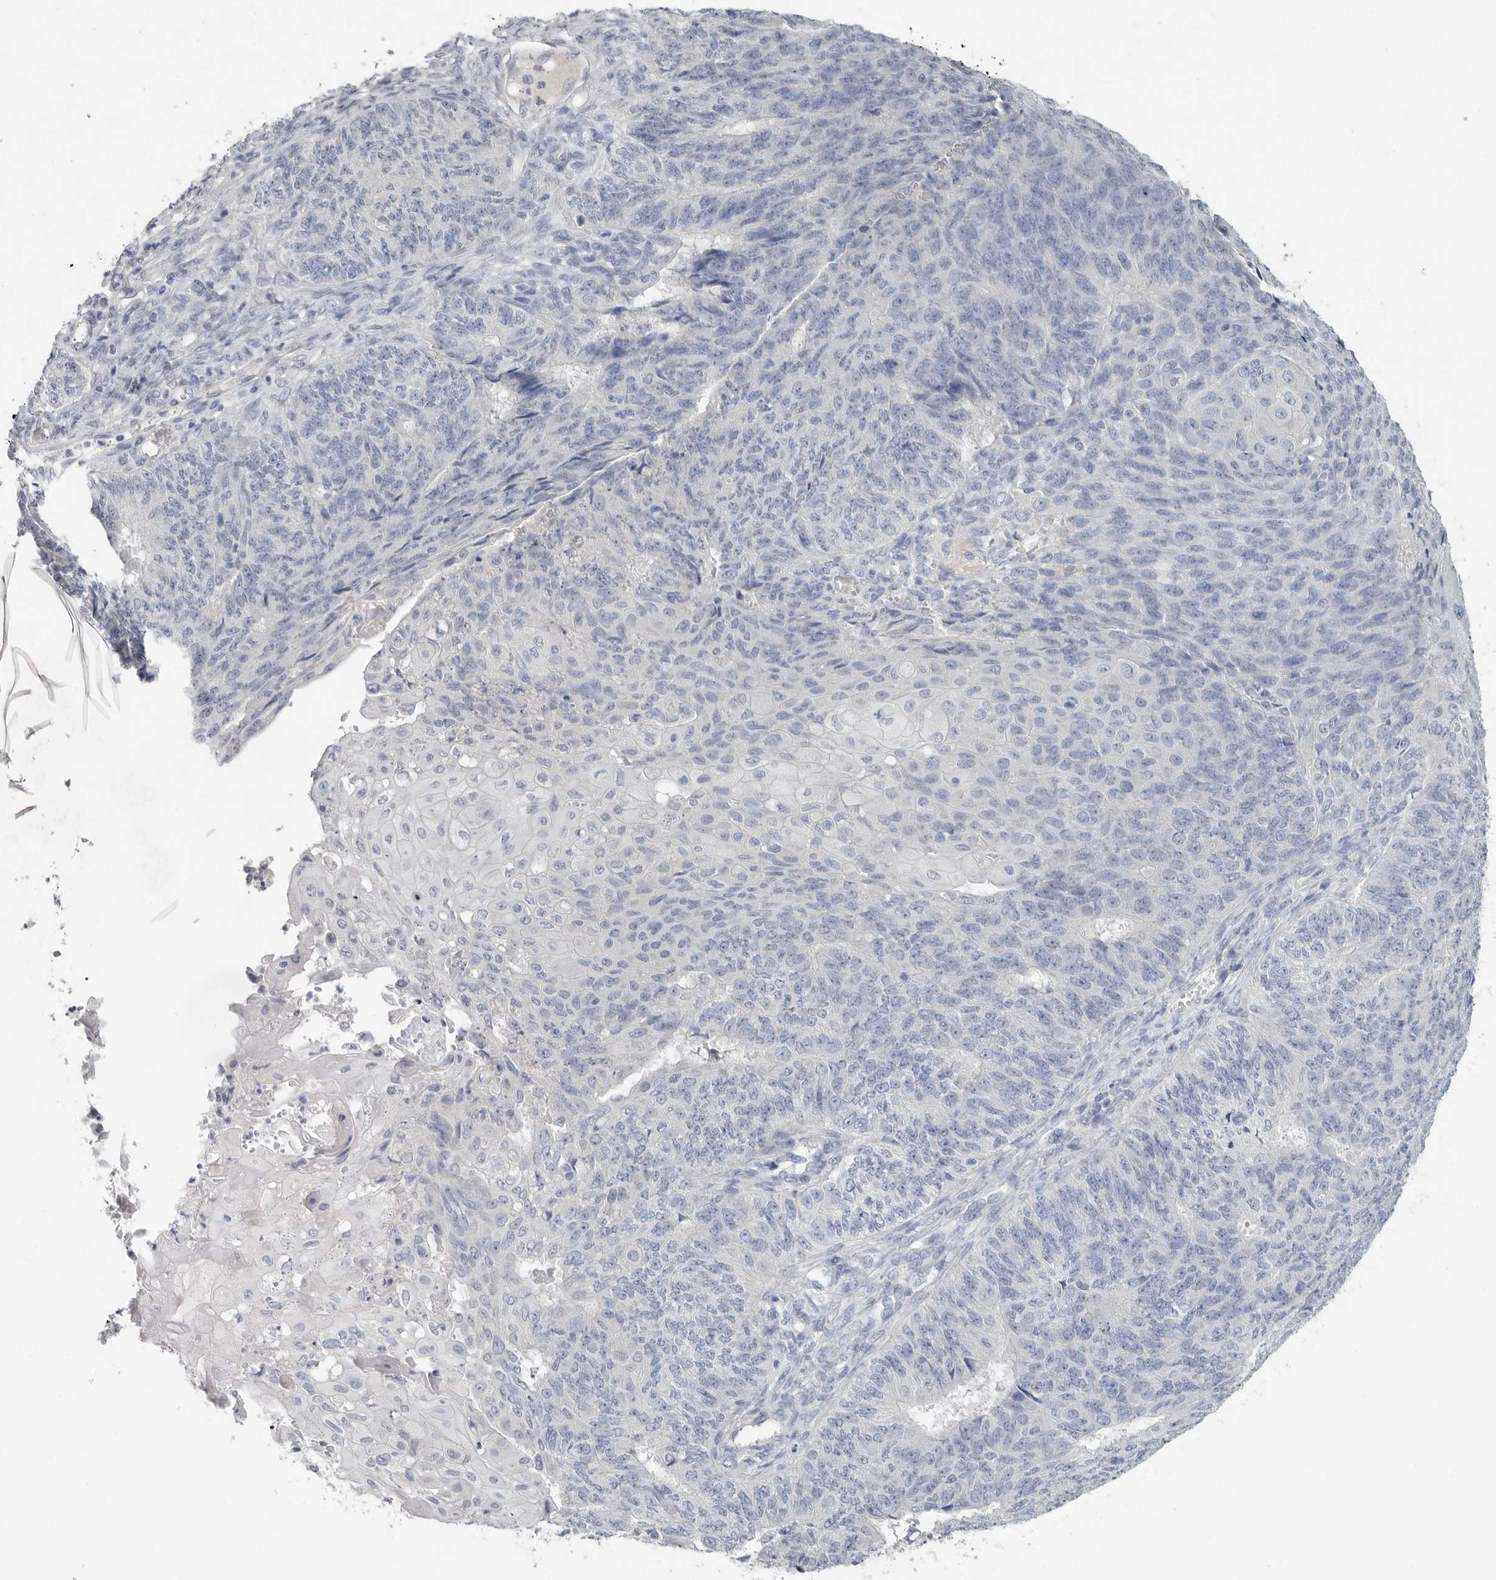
{"staining": {"intensity": "negative", "quantity": "none", "location": "none"}, "tissue": "endometrial cancer", "cell_type": "Tumor cells", "image_type": "cancer", "snomed": [{"axis": "morphology", "description": "Adenocarcinoma, NOS"}, {"axis": "topography", "description": "Endometrium"}], "caption": "Protein analysis of endometrial adenocarcinoma displays no significant positivity in tumor cells.", "gene": "REG4", "patient": {"sex": "female", "age": 32}}